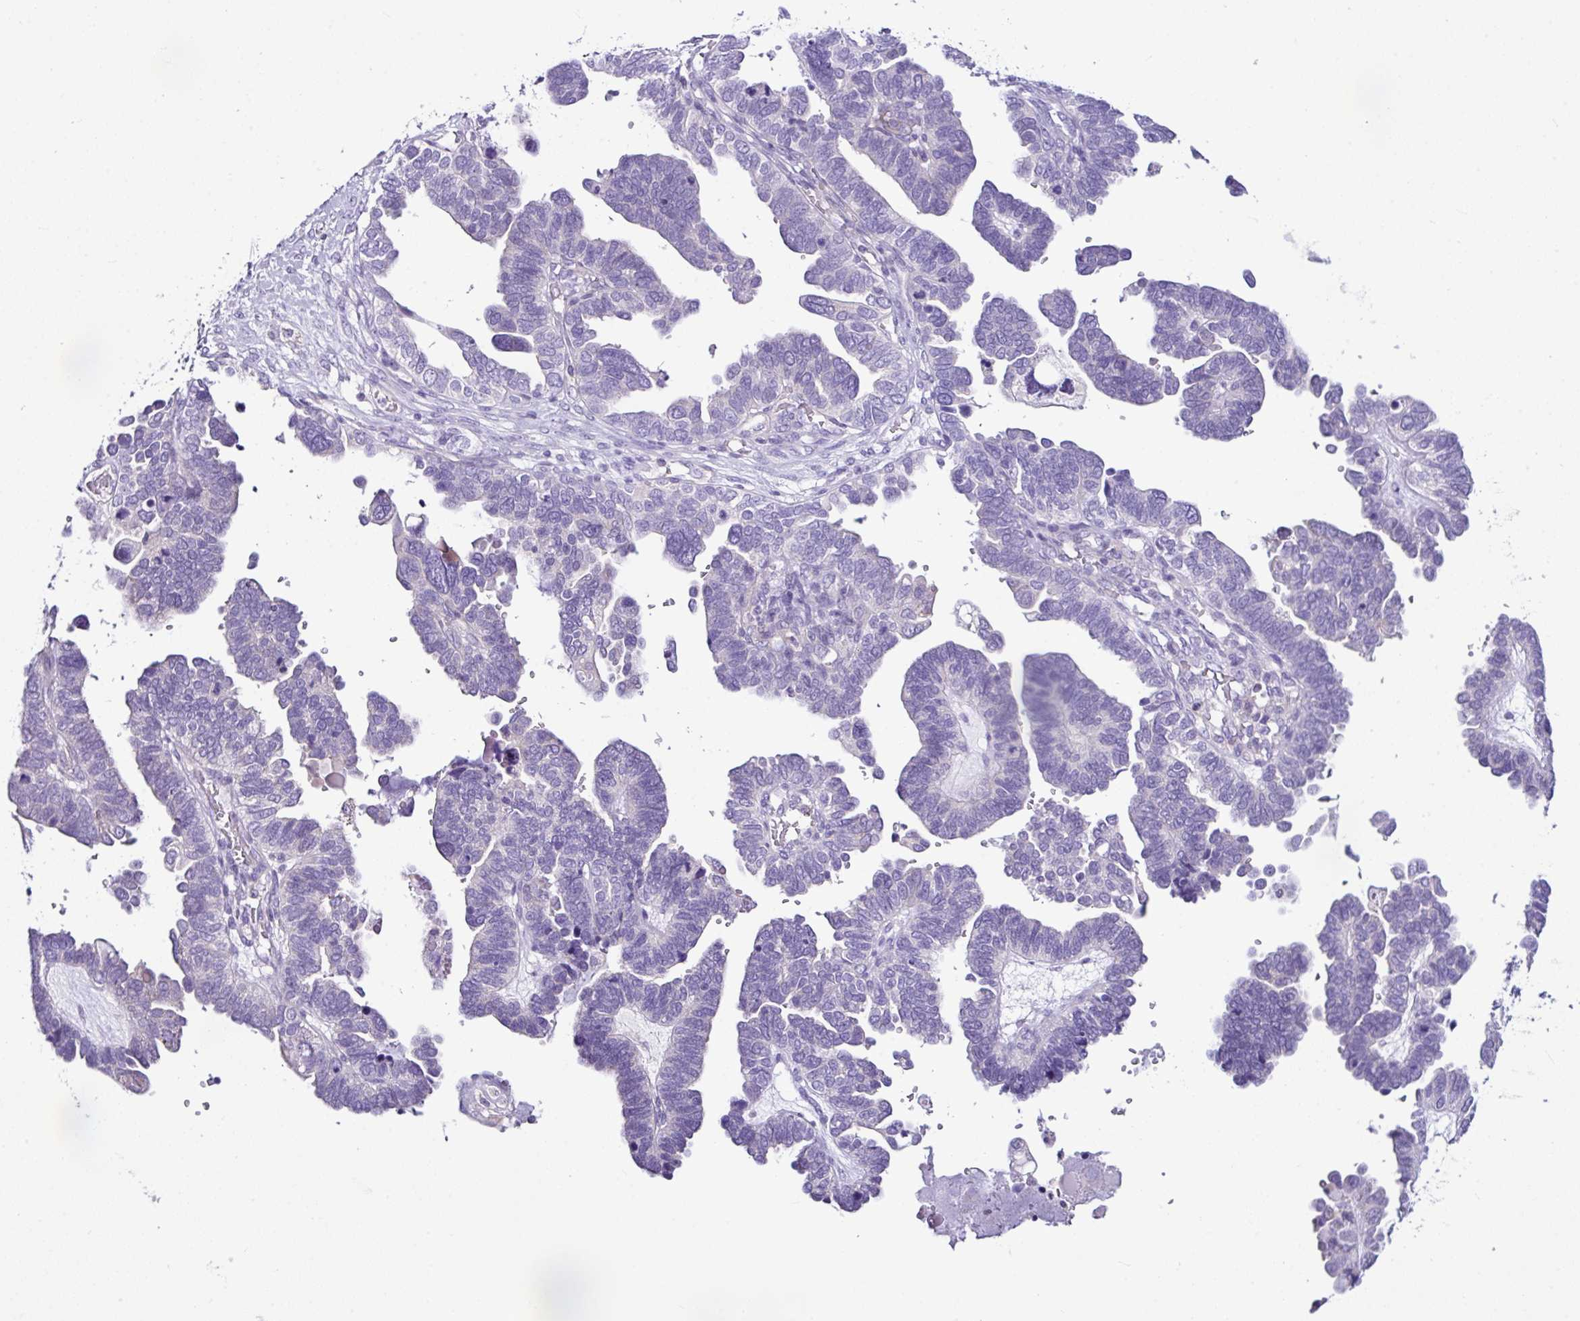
{"staining": {"intensity": "negative", "quantity": "none", "location": "none"}, "tissue": "ovarian cancer", "cell_type": "Tumor cells", "image_type": "cancer", "snomed": [{"axis": "morphology", "description": "Cystadenocarcinoma, serous, NOS"}, {"axis": "topography", "description": "Ovary"}], "caption": "IHC micrograph of neoplastic tissue: serous cystadenocarcinoma (ovarian) stained with DAB reveals no significant protein expression in tumor cells.", "gene": "D2HGDH", "patient": {"sex": "female", "age": 51}}